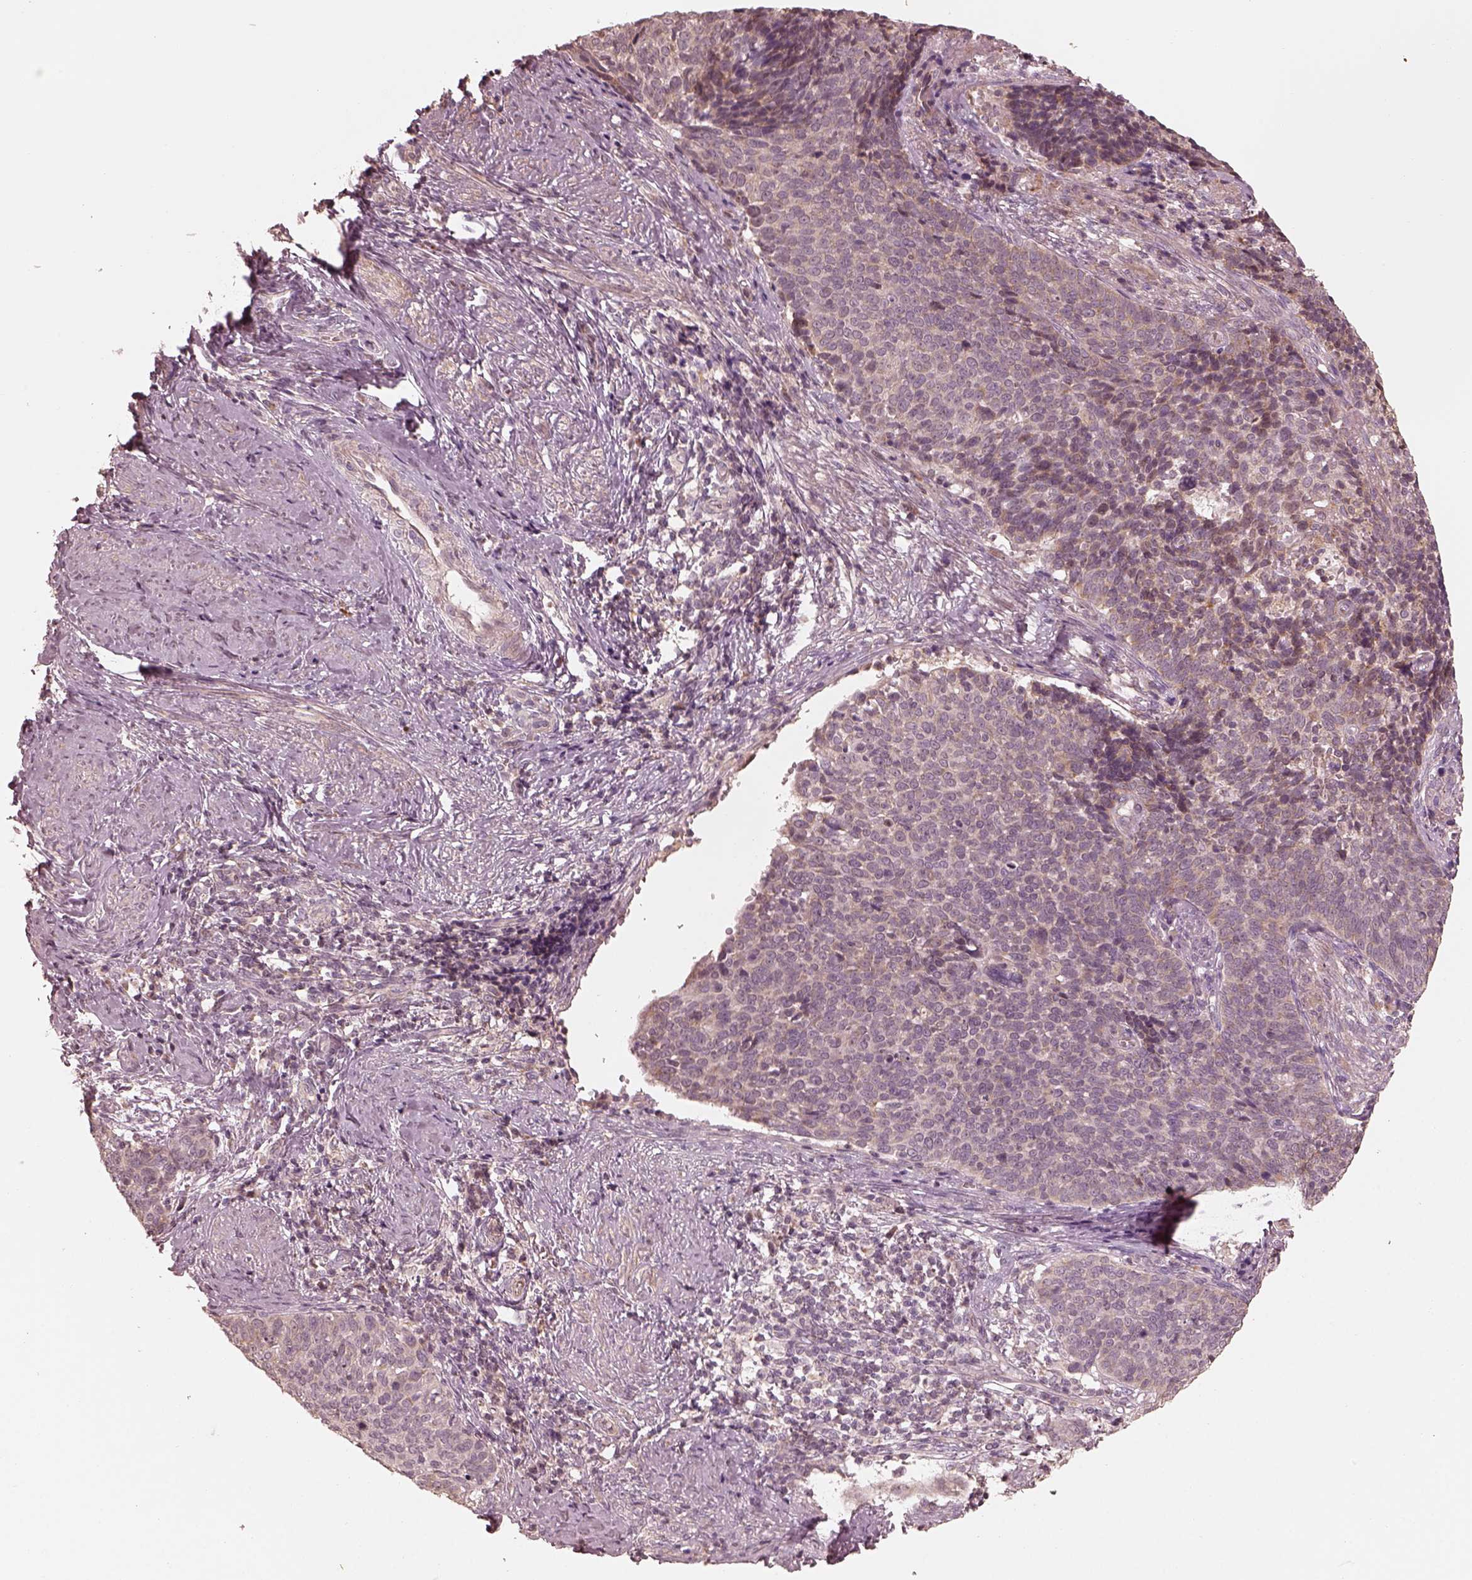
{"staining": {"intensity": "weak", "quantity": "<25%", "location": "cytoplasmic/membranous"}, "tissue": "cervical cancer", "cell_type": "Tumor cells", "image_type": "cancer", "snomed": [{"axis": "morphology", "description": "Squamous cell carcinoma, NOS"}, {"axis": "topography", "description": "Cervix"}], "caption": "Immunohistochemistry (IHC) micrograph of cervical cancer (squamous cell carcinoma) stained for a protein (brown), which reveals no staining in tumor cells.", "gene": "SLC25A46", "patient": {"sex": "female", "age": 39}}